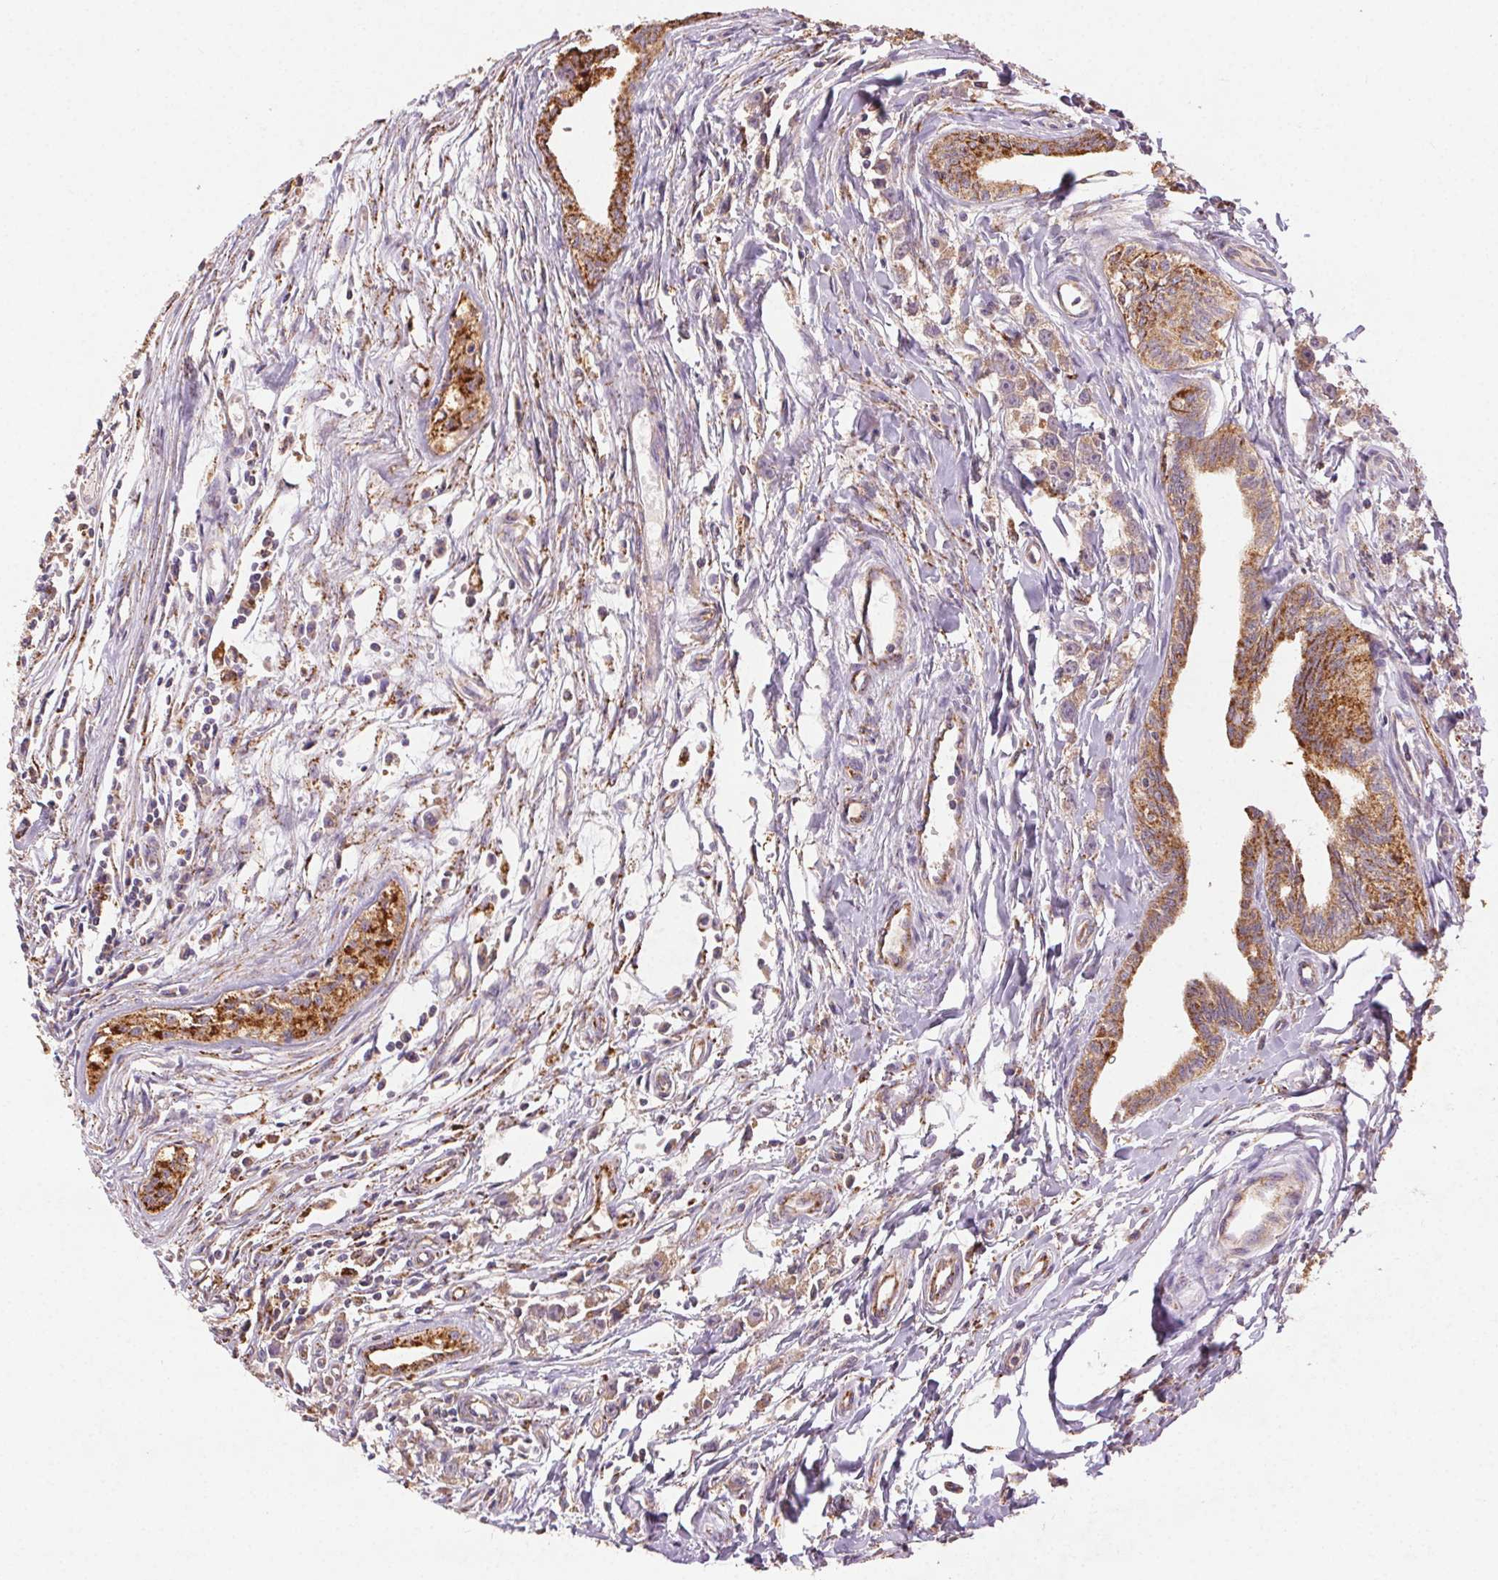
{"staining": {"intensity": "moderate", "quantity": "<25%", "location": "cytoplasmic/membranous"}, "tissue": "testis cancer", "cell_type": "Tumor cells", "image_type": "cancer", "snomed": [{"axis": "morphology", "description": "Carcinoma, Embryonal, NOS"}, {"axis": "morphology", "description": "Teratoma, malignant, NOS"}, {"axis": "topography", "description": "Testis"}], "caption": "Approximately <25% of tumor cells in human testis cancer display moderate cytoplasmic/membranous protein expression as visualized by brown immunohistochemical staining.", "gene": "FNBP1L", "patient": {"sex": "male", "age": 24}}